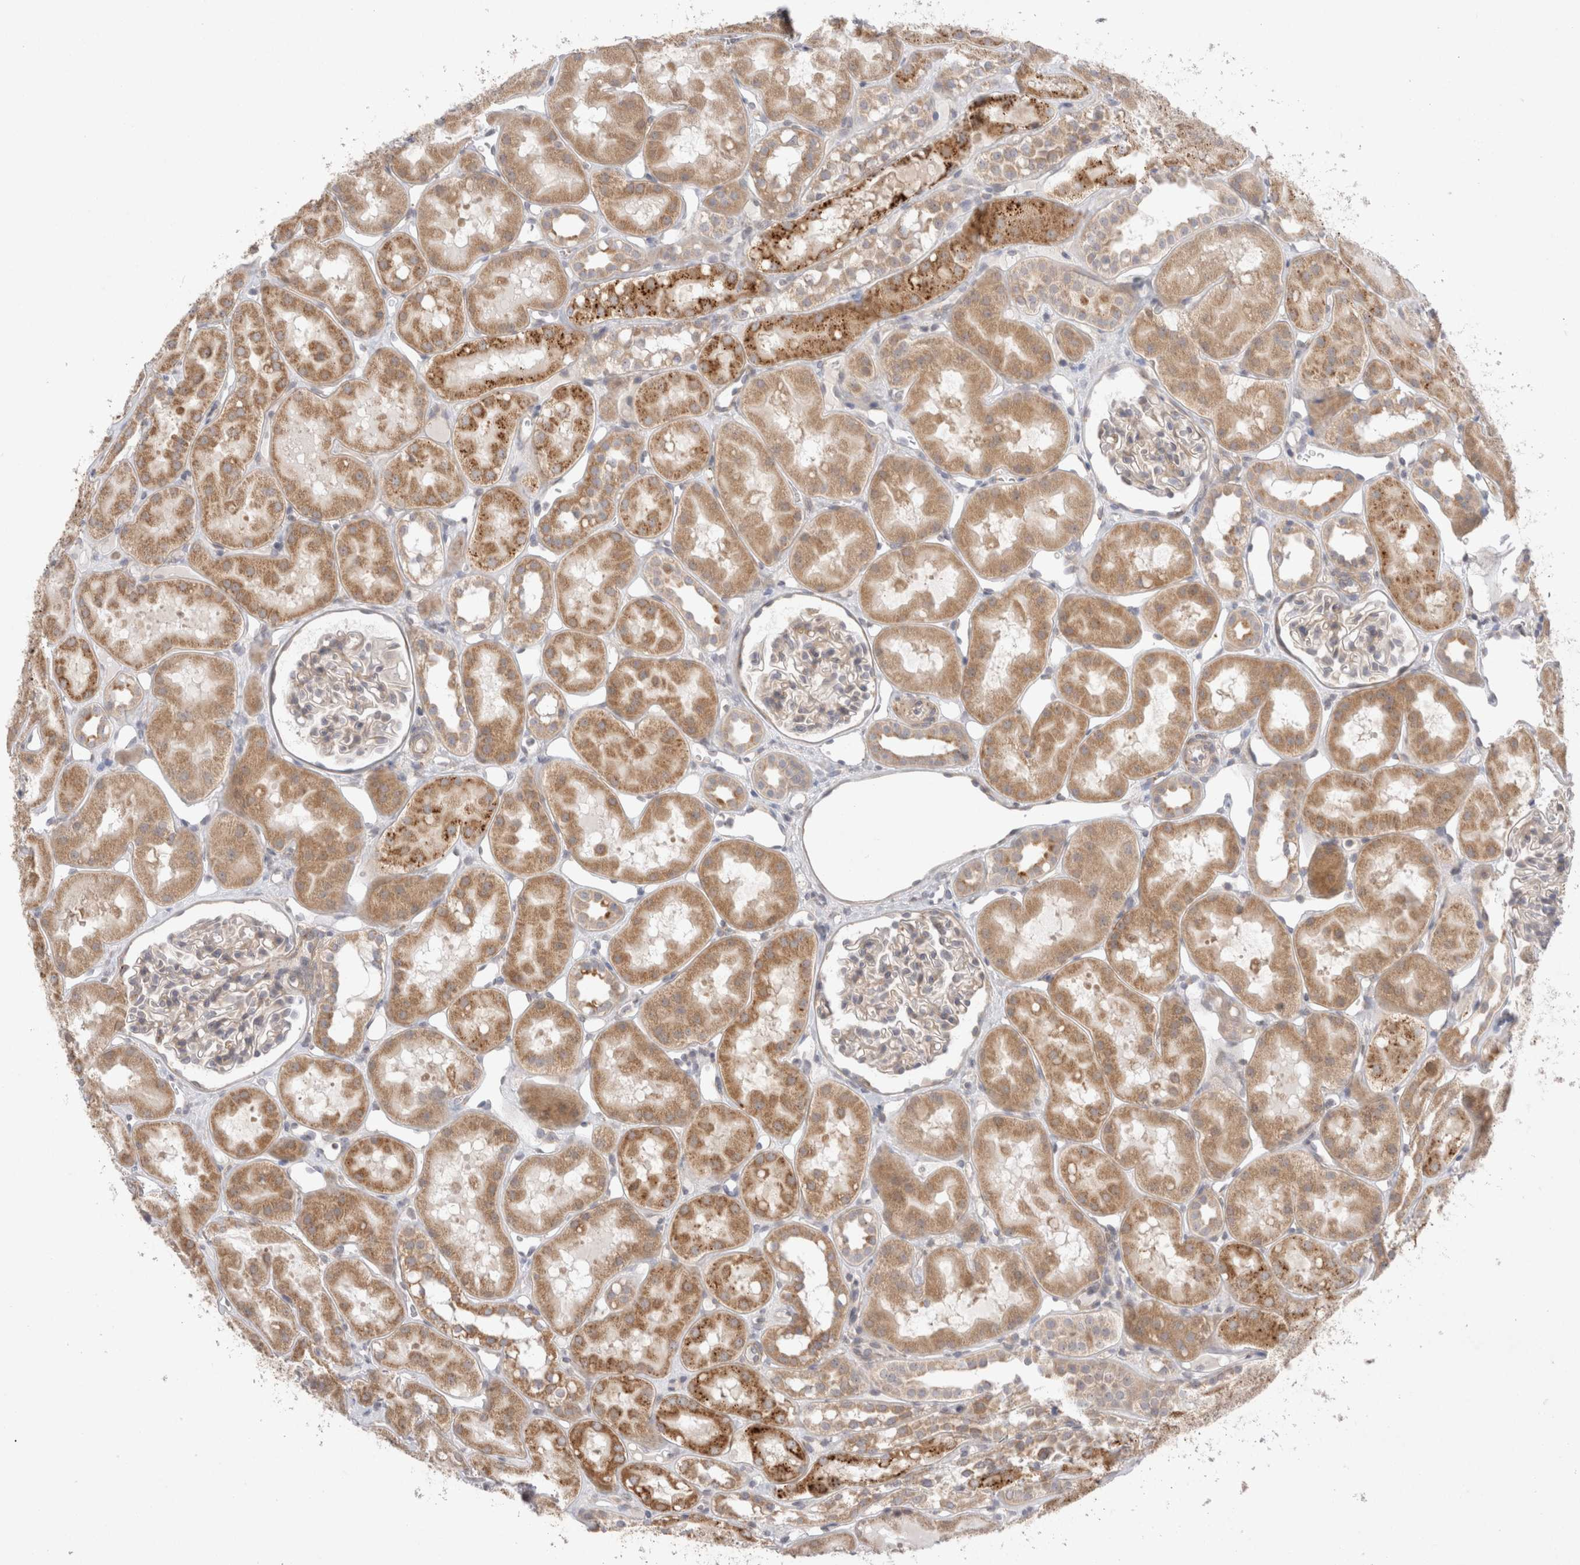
{"staining": {"intensity": "weak", "quantity": "25%-75%", "location": "cytoplasmic/membranous"}, "tissue": "kidney", "cell_type": "Cells in glomeruli", "image_type": "normal", "snomed": [{"axis": "morphology", "description": "Normal tissue, NOS"}, {"axis": "topography", "description": "Kidney"}], "caption": "Normal kidney was stained to show a protein in brown. There is low levels of weak cytoplasmic/membranous positivity in about 25%-75% of cells in glomeruli.", "gene": "NPC1", "patient": {"sex": "male", "age": 16}}